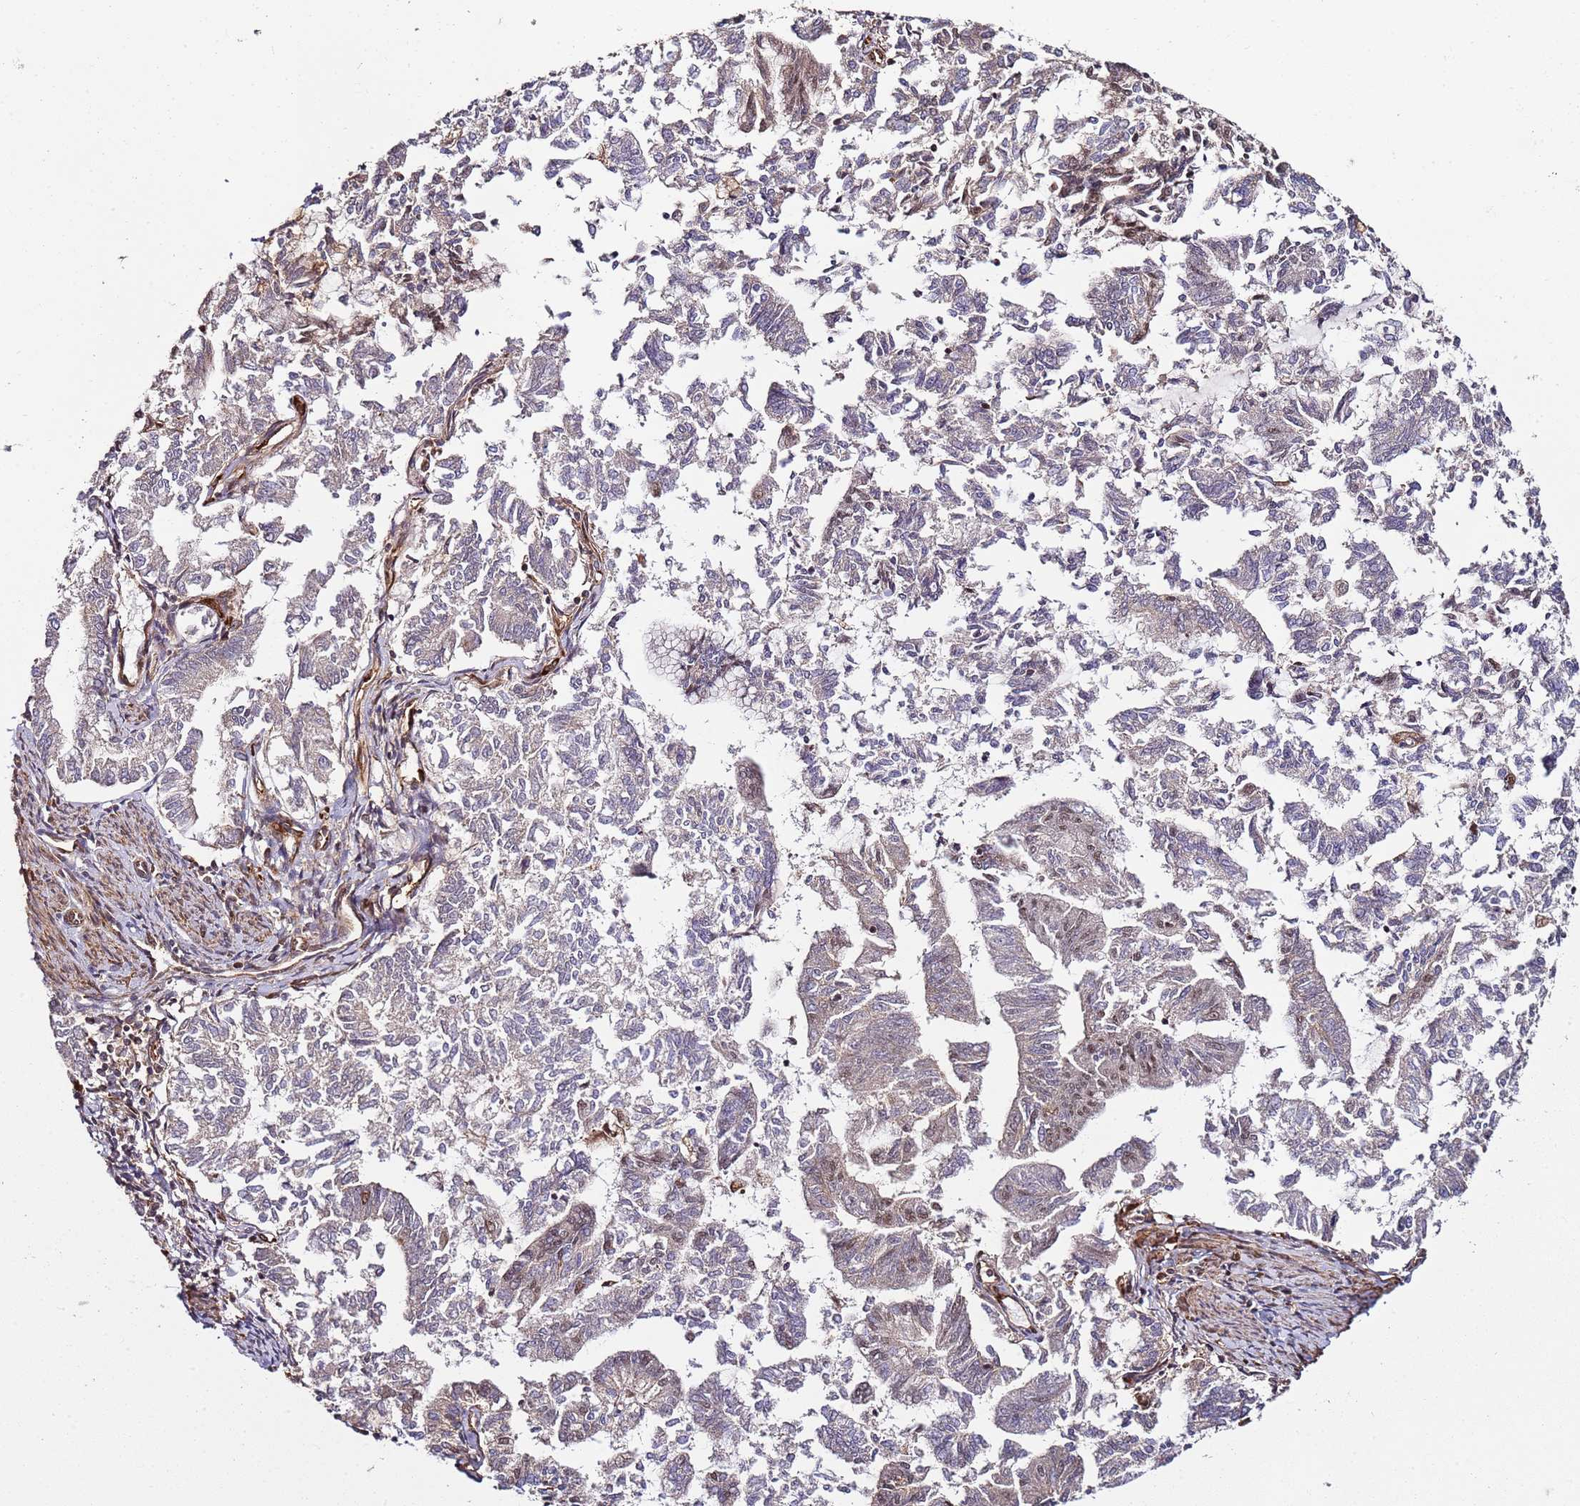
{"staining": {"intensity": "weak", "quantity": "<25%", "location": "nuclear"}, "tissue": "endometrial cancer", "cell_type": "Tumor cells", "image_type": "cancer", "snomed": [{"axis": "morphology", "description": "Adenocarcinoma, NOS"}, {"axis": "topography", "description": "Endometrium"}], "caption": "Immunohistochemistry (IHC) image of neoplastic tissue: endometrial adenocarcinoma stained with DAB shows no significant protein expression in tumor cells.", "gene": "CCNYL1", "patient": {"sex": "female", "age": 79}}